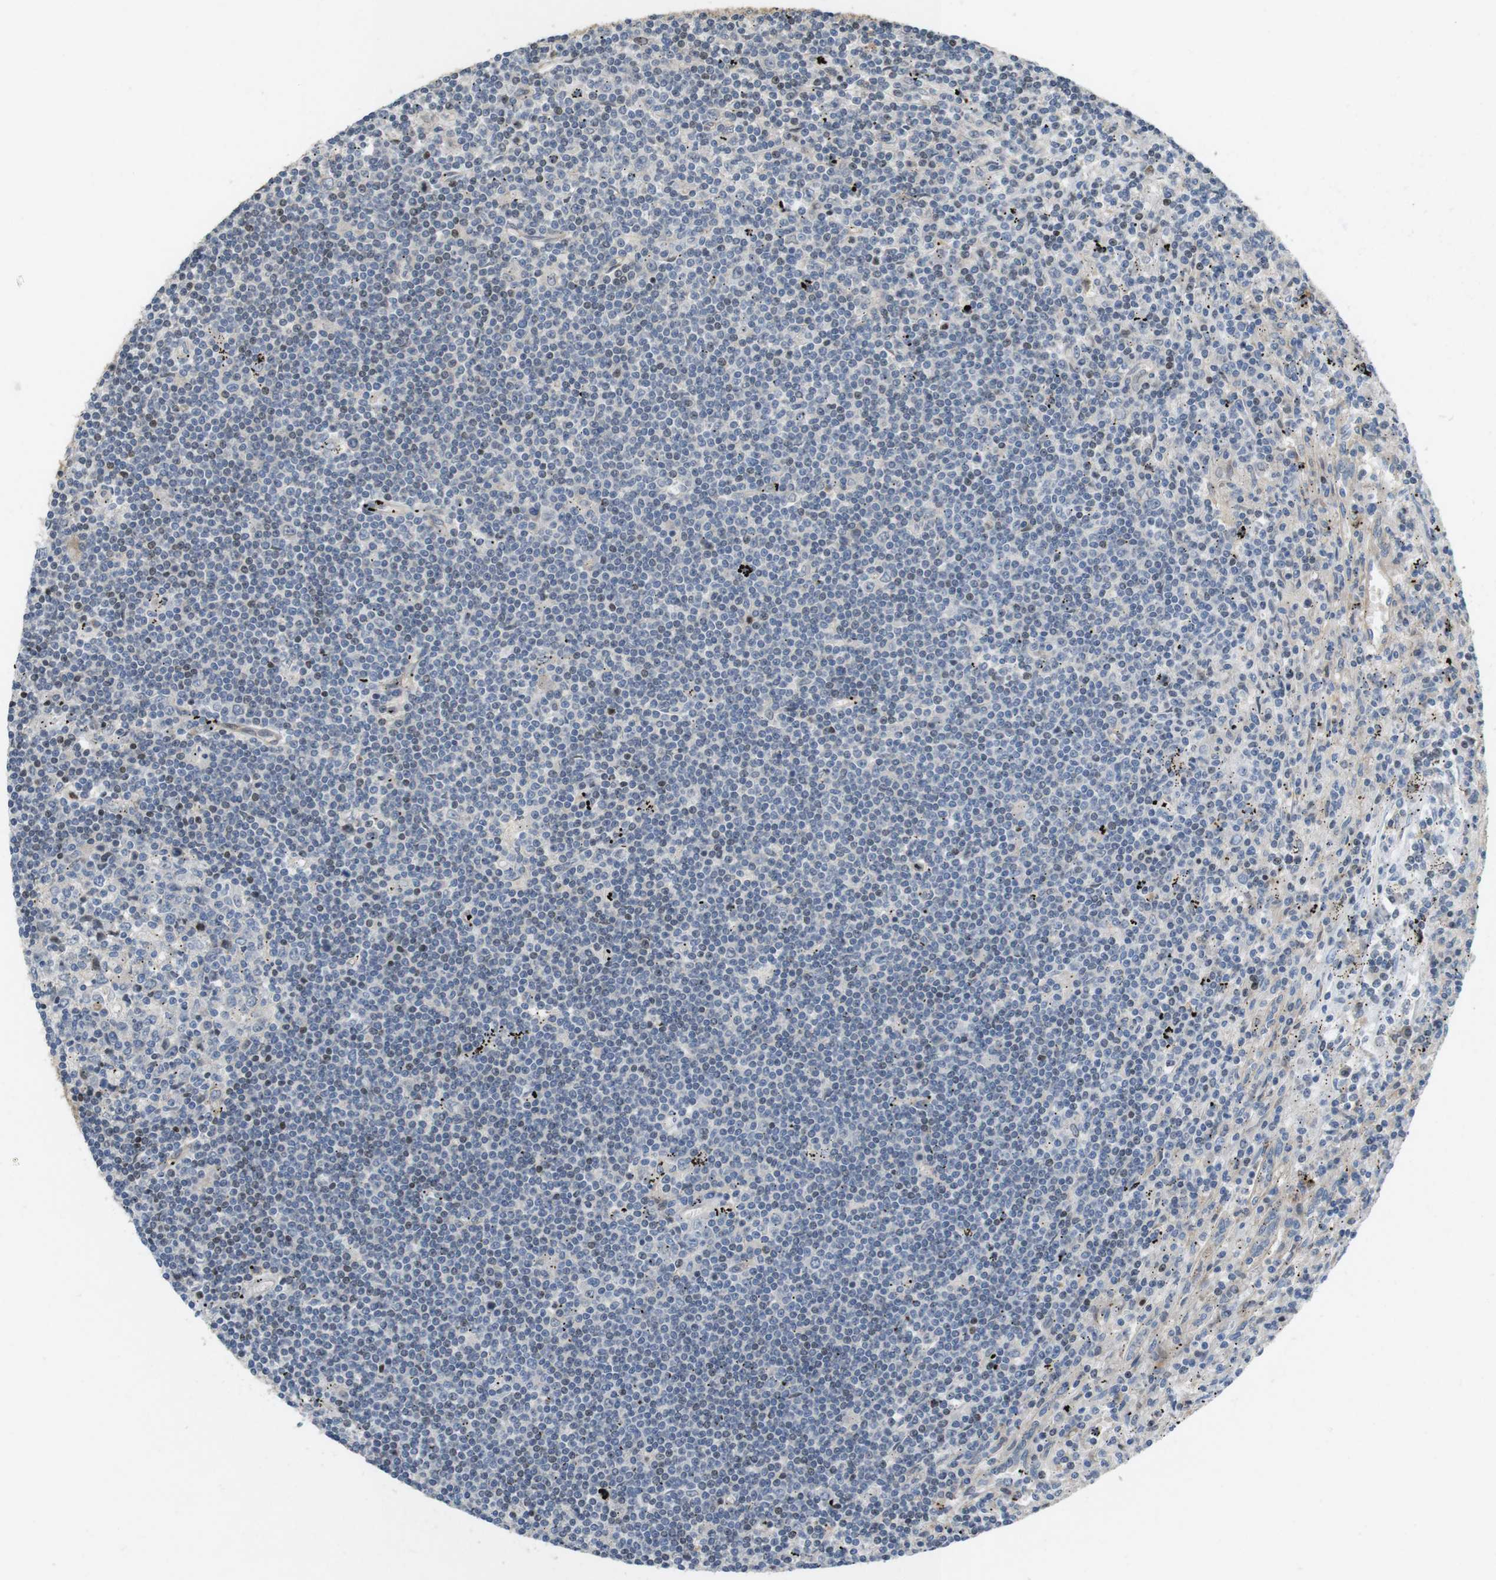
{"staining": {"intensity": "negative", "quantity": "none", "location": "none"}, "tissue": "lymphoma", "cell_type": "Tumor cells", "image_type": "cancer", "snomed": [{"axis": "morphology", "description": "Malignant lymphoma, non-Hodgkin's type, Low grade"}, {"axis": "topography", "description": "Spleen"}], "caption": "High magnification brightfield microscopy of malignant lymphoma, non-Hodgkin's type (low-grade) stained with DAB (3,3'-diaminobenzidine) (brown) and counterstained with hematoxylin (blue): tumor cells show no significant staining.", "gene": "PCDH10", "patient": {"sex": "male", "age": 76}}